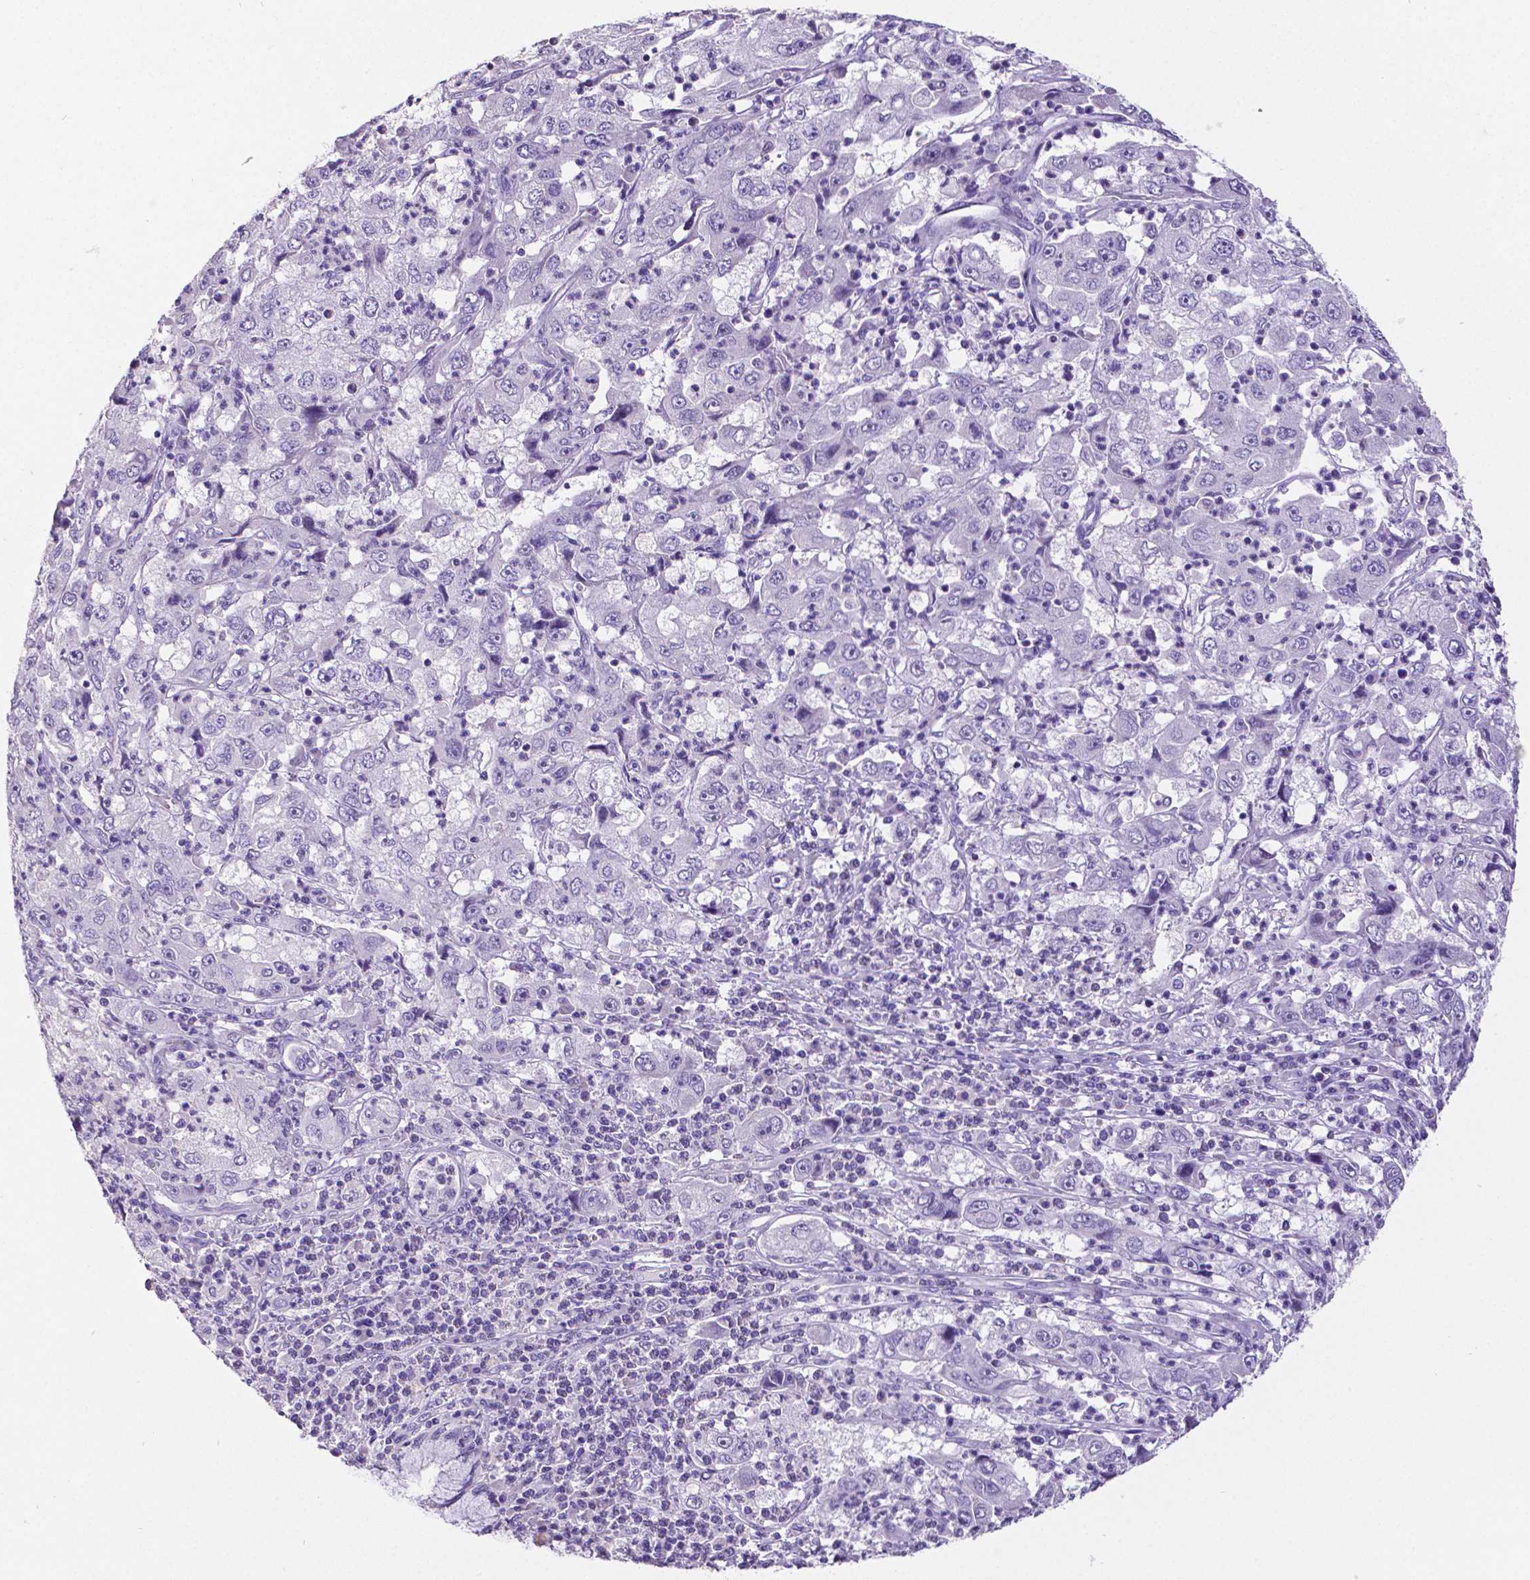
{"staining": {"intensity": "negative", "quantity": "none", "location": "none"}, "tissue": "cervical cancer", "cell_type": "Tumor cells", "image_type": "cancer", "snomed": [{"axis": "morphology", "description": "Squamous cell carcinoma, NOS"}, {"axis": "topography", "description": "Cervix"}], "caption": "An immunohistochemistry photomicrograph of cervical squamous cell carcinoma is shown. There is no staining in tumor cells of cervical squamous cell carcinoma.", "gene": "SATB2", "patient": {"sex": "female", "age": 36}}